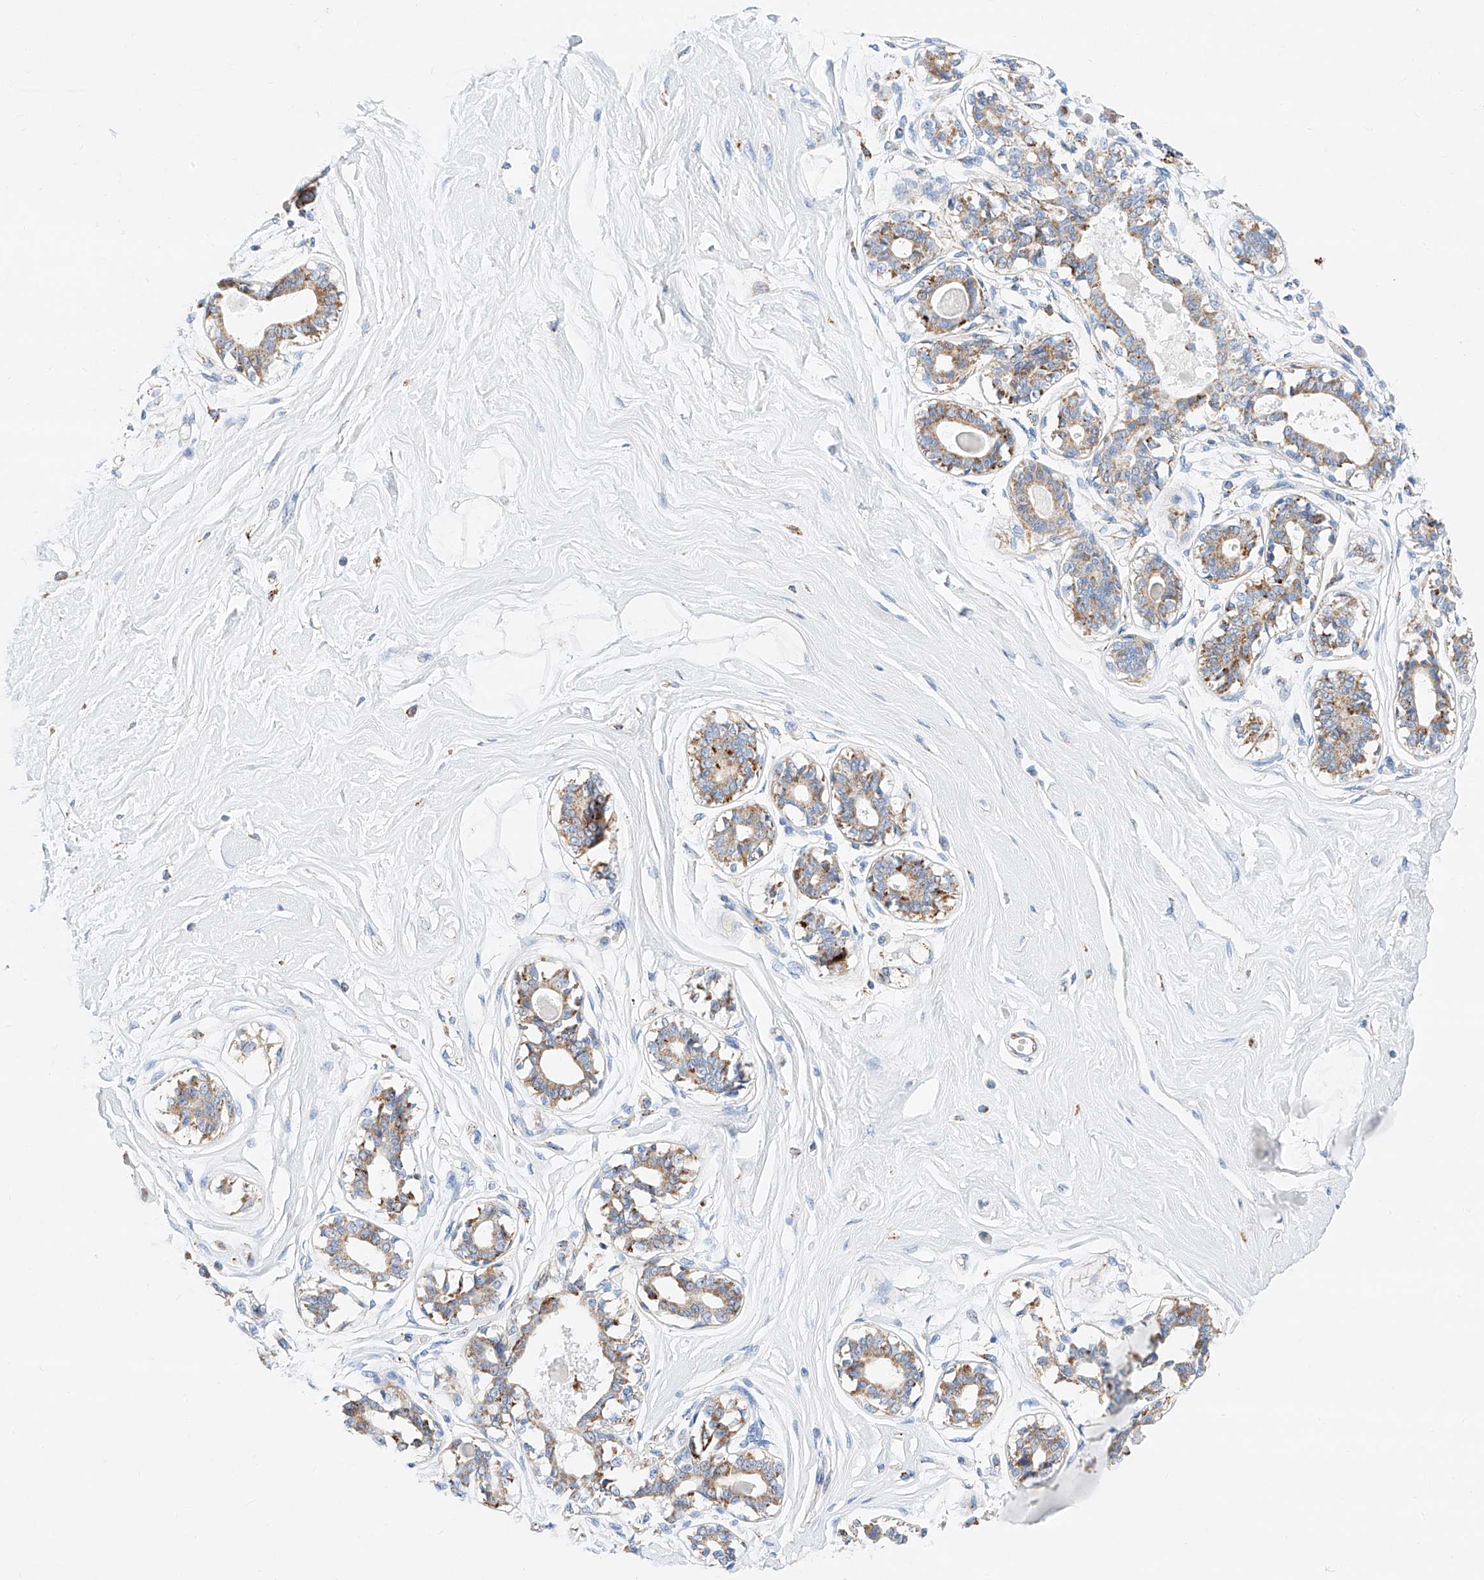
{"staining": {"intensity": "negative", "quantity": "none", "location": "none"}, "tissue": "breast", "cell_type": "Adipocytes", "image_type": "normal", "snomed": [{"axis": "morphology", "description": "Normal tissue, NOS"}, {"axis": "topography", "description": "Breast"}], "caption": "This photomicrograph is of benign breast stained with immunohistochemistry (IHC) to label a protein in brown with the nuclei are counter-stained blue. There is no staining in adipocytes. (DAB immunohistochemistry (IHC), high magnification).", "gene": "C6orf62", "patient": {"sex": "female", "age": 45}}